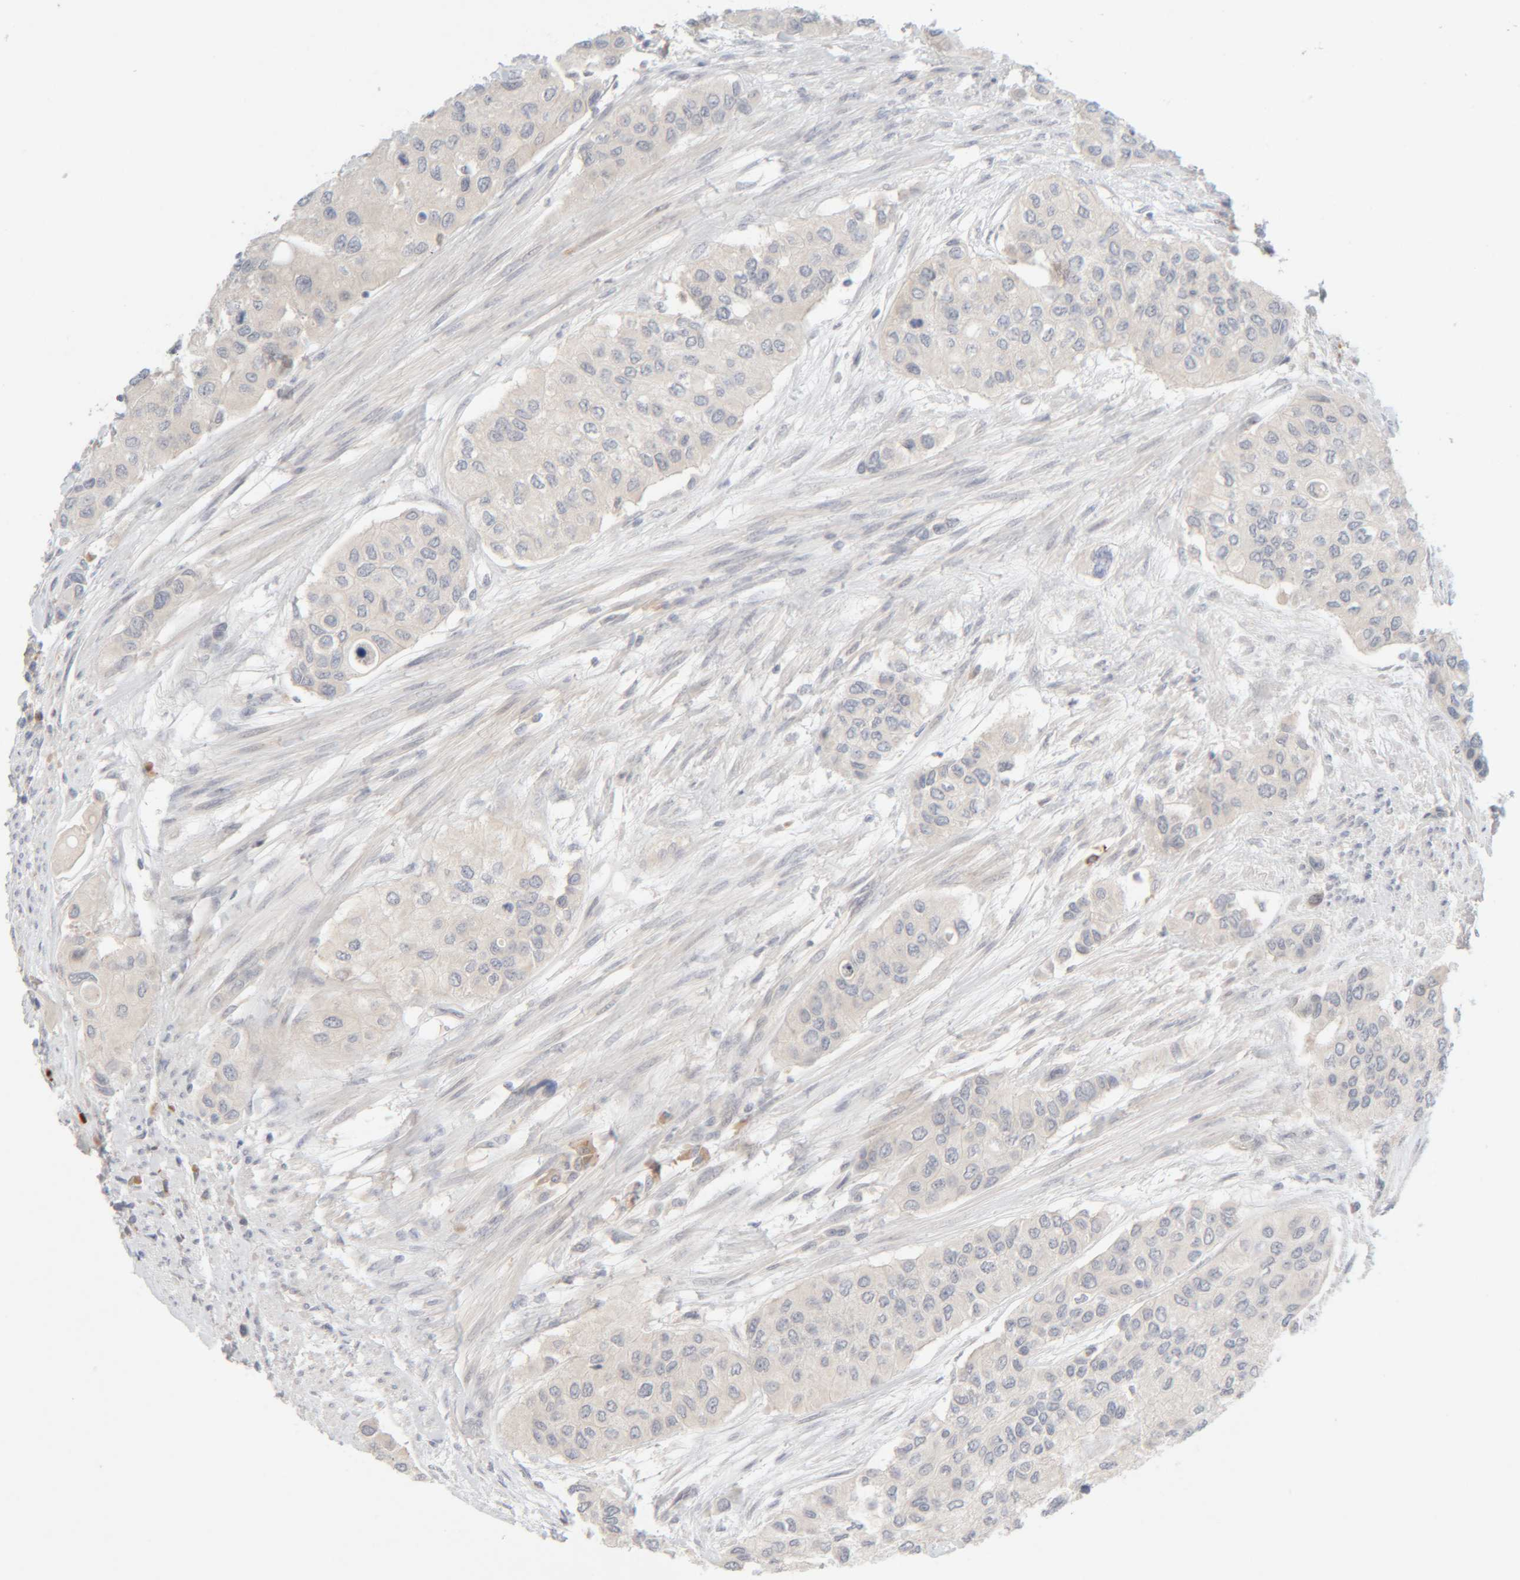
{"staining": {"intensity": "negative", "quantity": "none", "location": "none"}, "tissue": "urothelial cancer", "cell_type": "Tumor cells", "image_type": "cancer", "snomed": [{"axis": "morphology", "description": "Urothelial carcinoma, High grade"}, {"axis": "topography", "description": "Urinary bladder"}], "caption": "There is no significant staining in tumor cells of urothelial cancer.", "gene": "CHKA", "patient": {"sex": "female", "age": 56}}